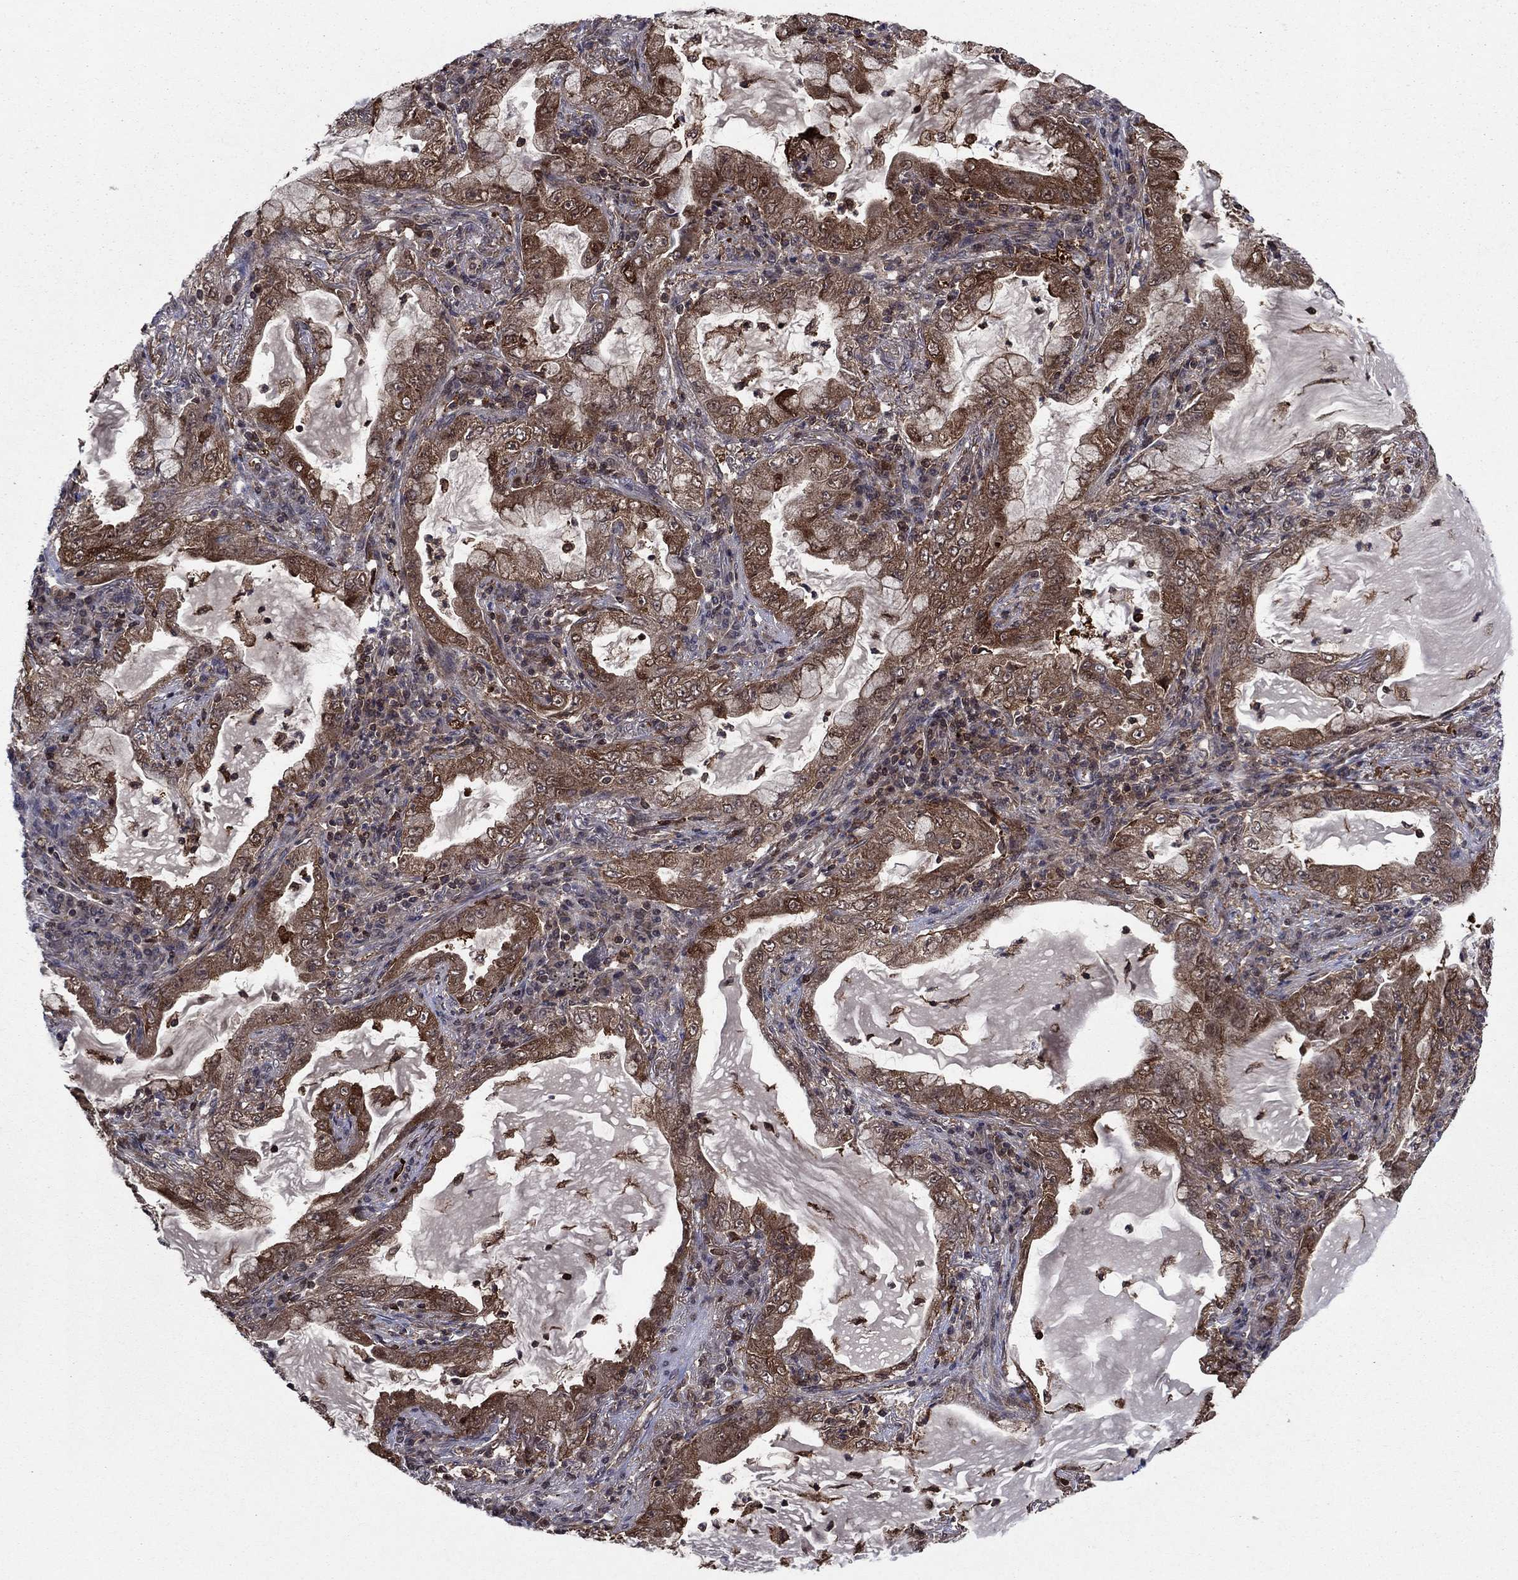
{"staining": {"intensity": "strong", "quantity": ">75%", "location": "cytoplasmic/membranous"}, "tissue": "lung cancer", "cell_type": "Tumor cells", "image_type": "cancer", "snomed": [{"axis": "morphology", "description": "Adenocarcinoma, NOS"}, {"axis": "topography", "description": "Lung"}], "caption": "This is an image of immunohistochemistry (IHC) staining of lung cancer (adenocarcinoma), which shows strong positivity in the cytoplasmic/membranous of tumor cells.", "gene": "CACYBP", "patient": {"sex": "female", "age": 73}}